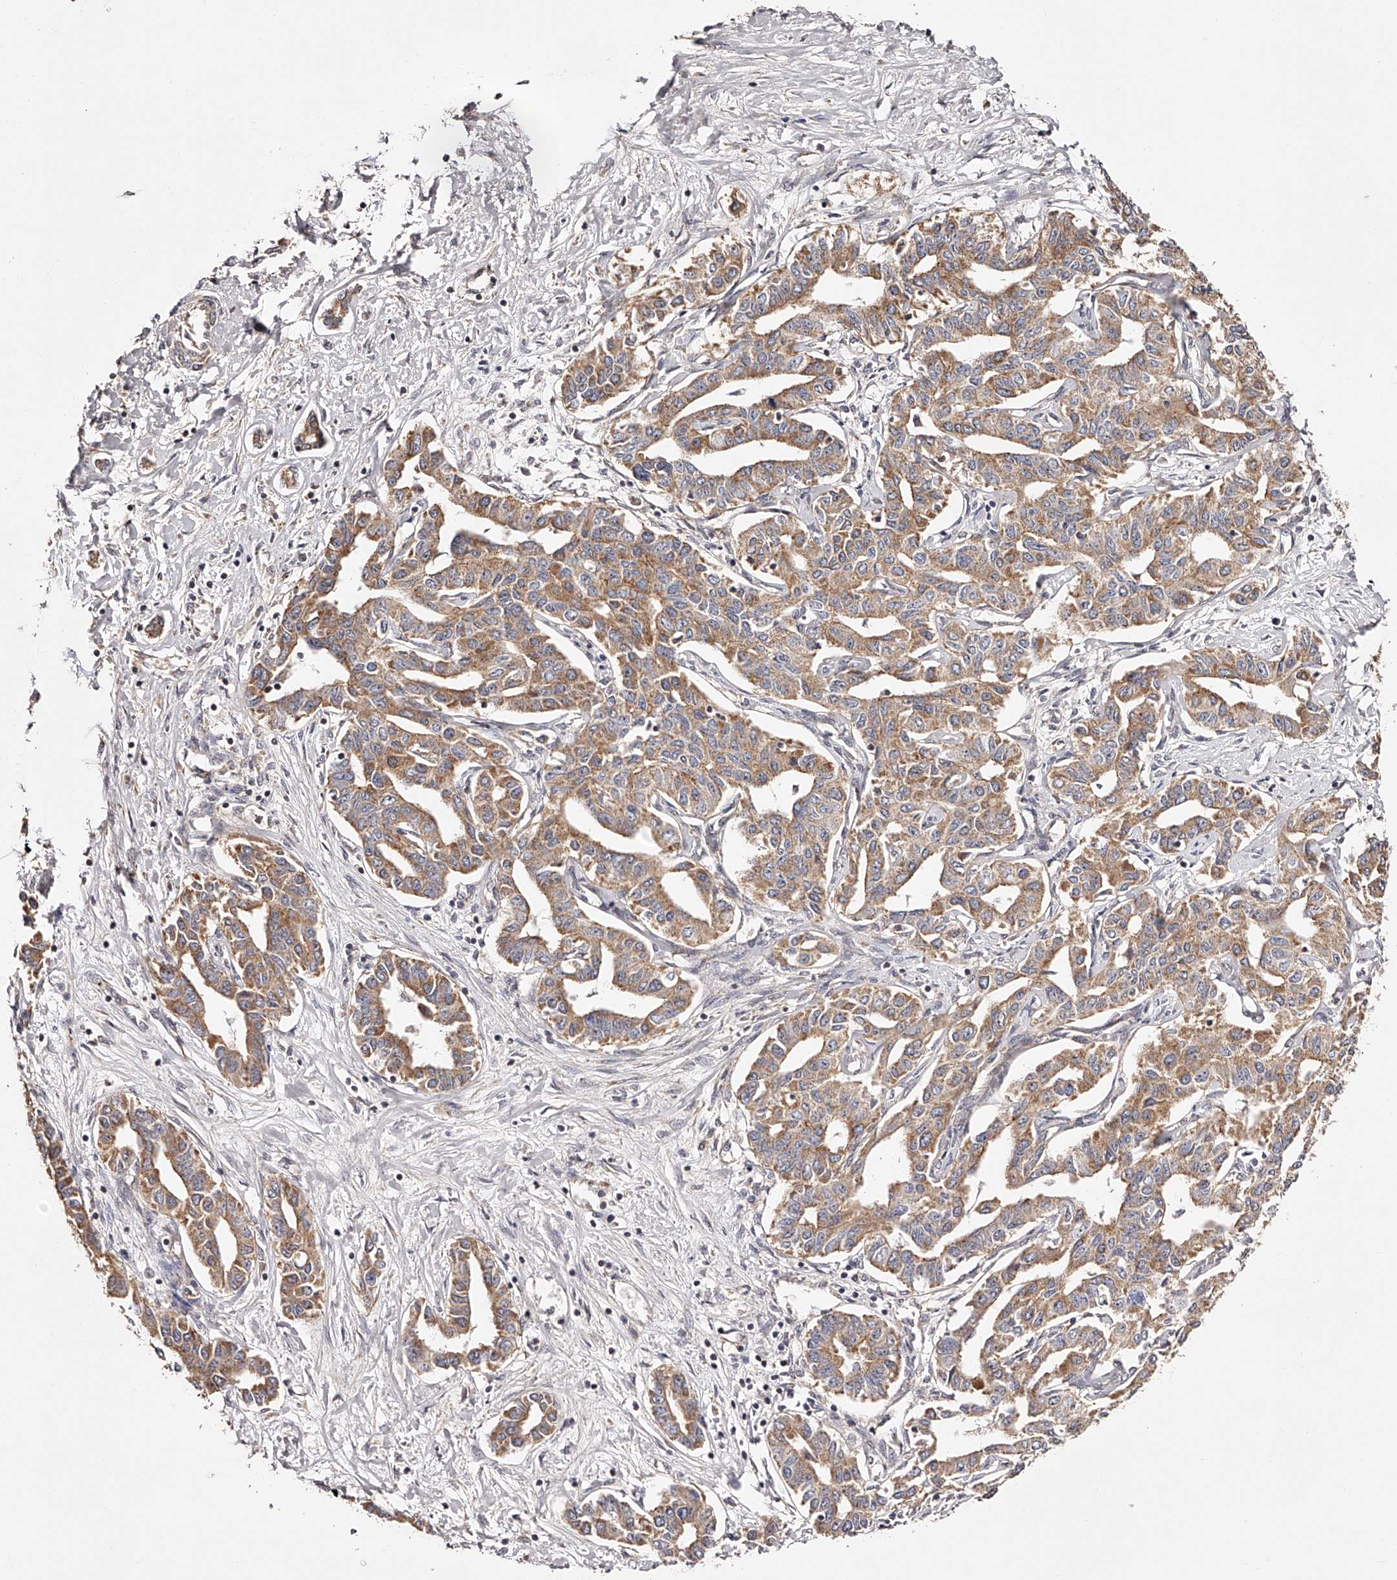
{"staining": {"intensity": "moderate", "quantity": ">75%", "location": "cytoplasmic/membranous"}, "tissue": "liver cancer", "cell_type": "Tumor cells", "image_type": "cancer", "snomed": [{"axis": "morphology", "description": "Cholangiocarcinoma"}, {"axis": "topography", "description": "Liver"}], "caption": "Immunohistochemical staining of liver cholangiocarcinoma displays medium levels of moderate cytoplasmic/membranous protein positivity in approximately >75% of tumor cells.", "gene": "USP21", "patient": {"sex": "male", "age": 59}}